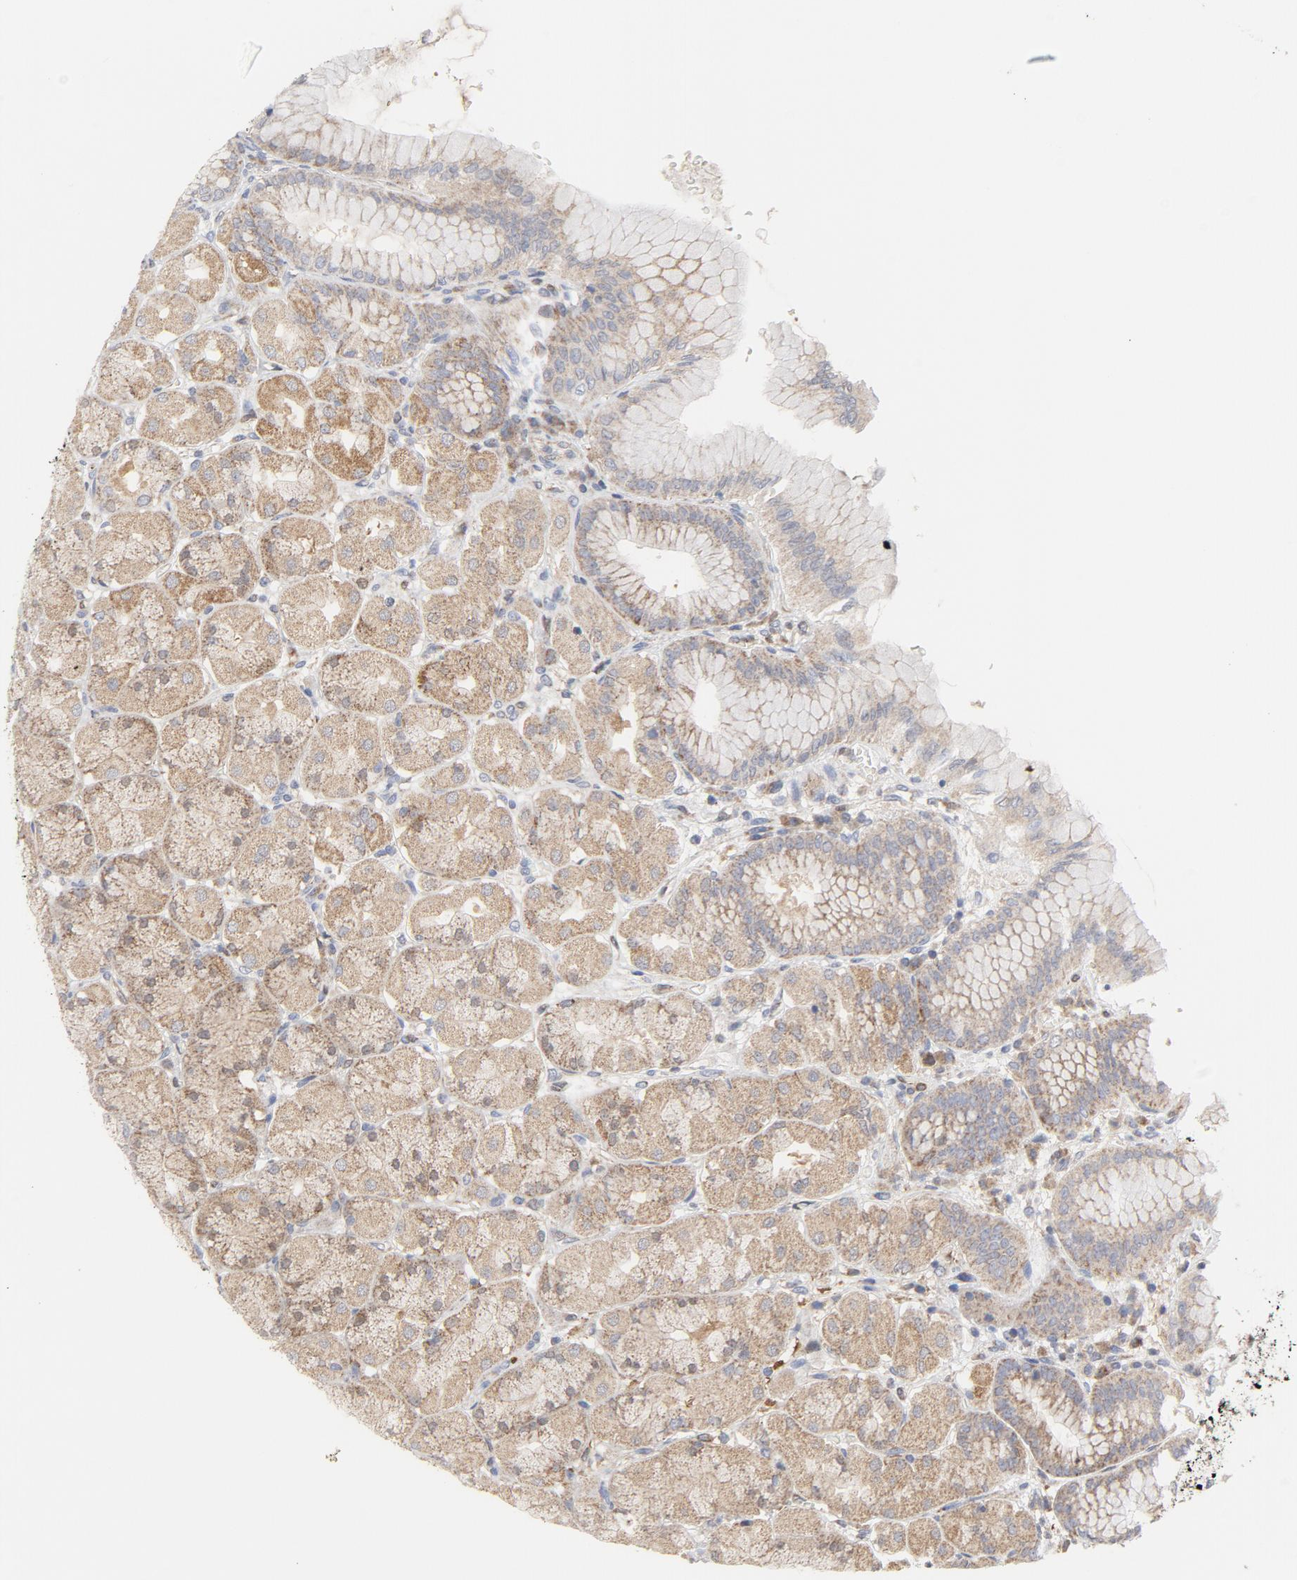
{"staining": {"intensity": "moderate", "quantity": ">75%", "location": "cytoplasmic/membranous"}, "tissue": "stomach", "cell_type": "Glandular cells", "image_type": "normal", "snomed": [{"axis": "morphology", "description": "Normal tissue, NOS"}, {"axis": "topography", "description": "Stomach, upper"}], "caption": "High-power microscopy captured an immunohistochemistry micrograph of normal stomach, revealing moderate cytoplasmic/membranous expression in approximately >75% of glandular cells.", "gene": "RAPGEF4", "patient": {"sex": "female", "age": 56}}